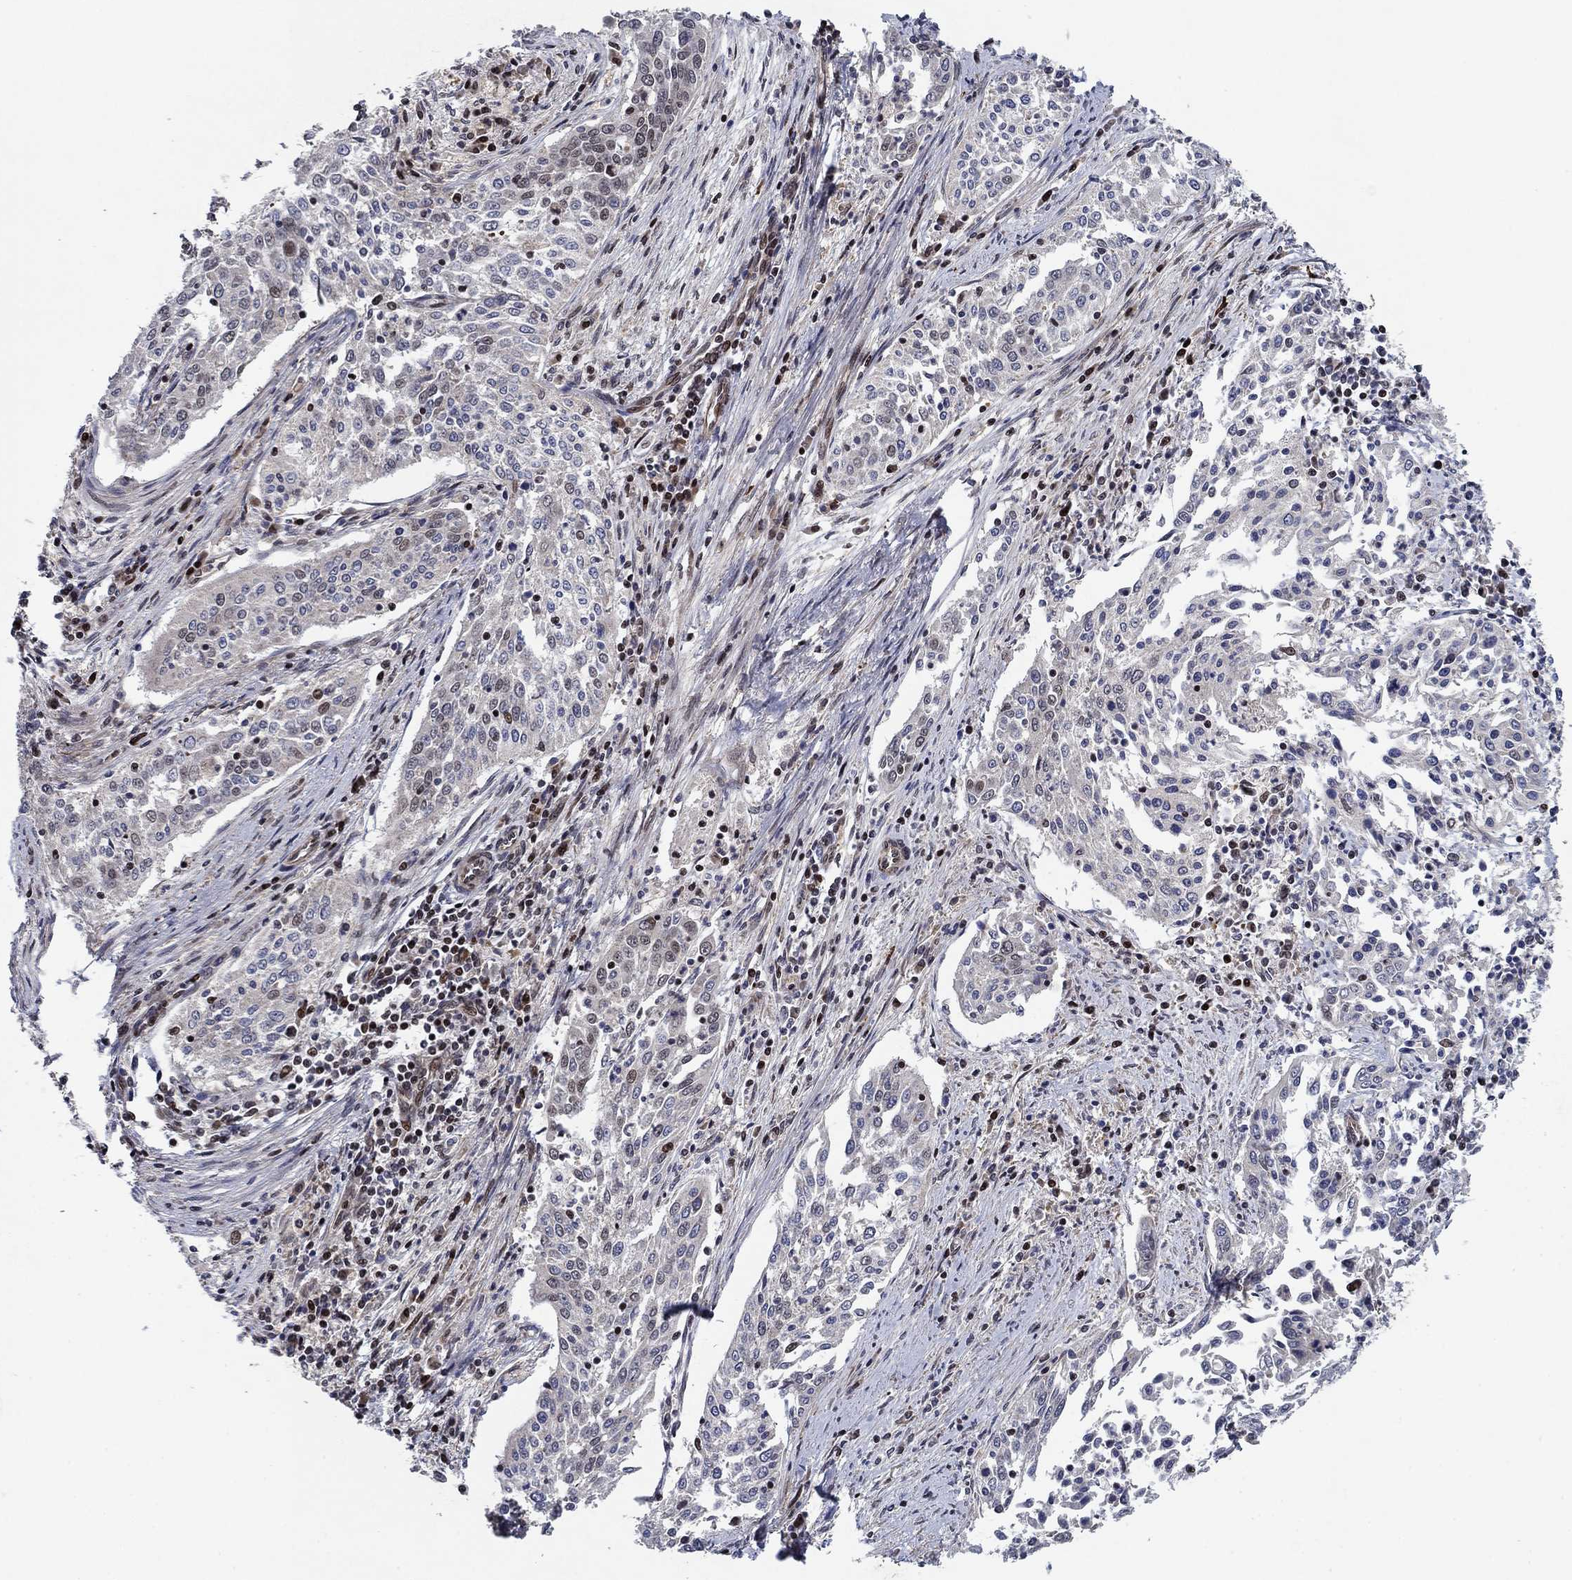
{"staining": {"intensity": "moderate", "quantity": "<25%", "location": "nuclear"}, "tissue": "cervical cancer", "cell_type": "Tumor cells", "image_type": "cancer", "snomed": [{"axis": "morphology", "description": "Squamous cell carcinoma, NOS"}, {"axis": "topography", "description": "Cervix"}], "caption": "Protein staining by IHC shows moderate nuclear positivity in approximately <25% of tumor cells in cervical cancer.", "gene": "PRICKLE4", "patient": {"sex": "female", "age": 41}}